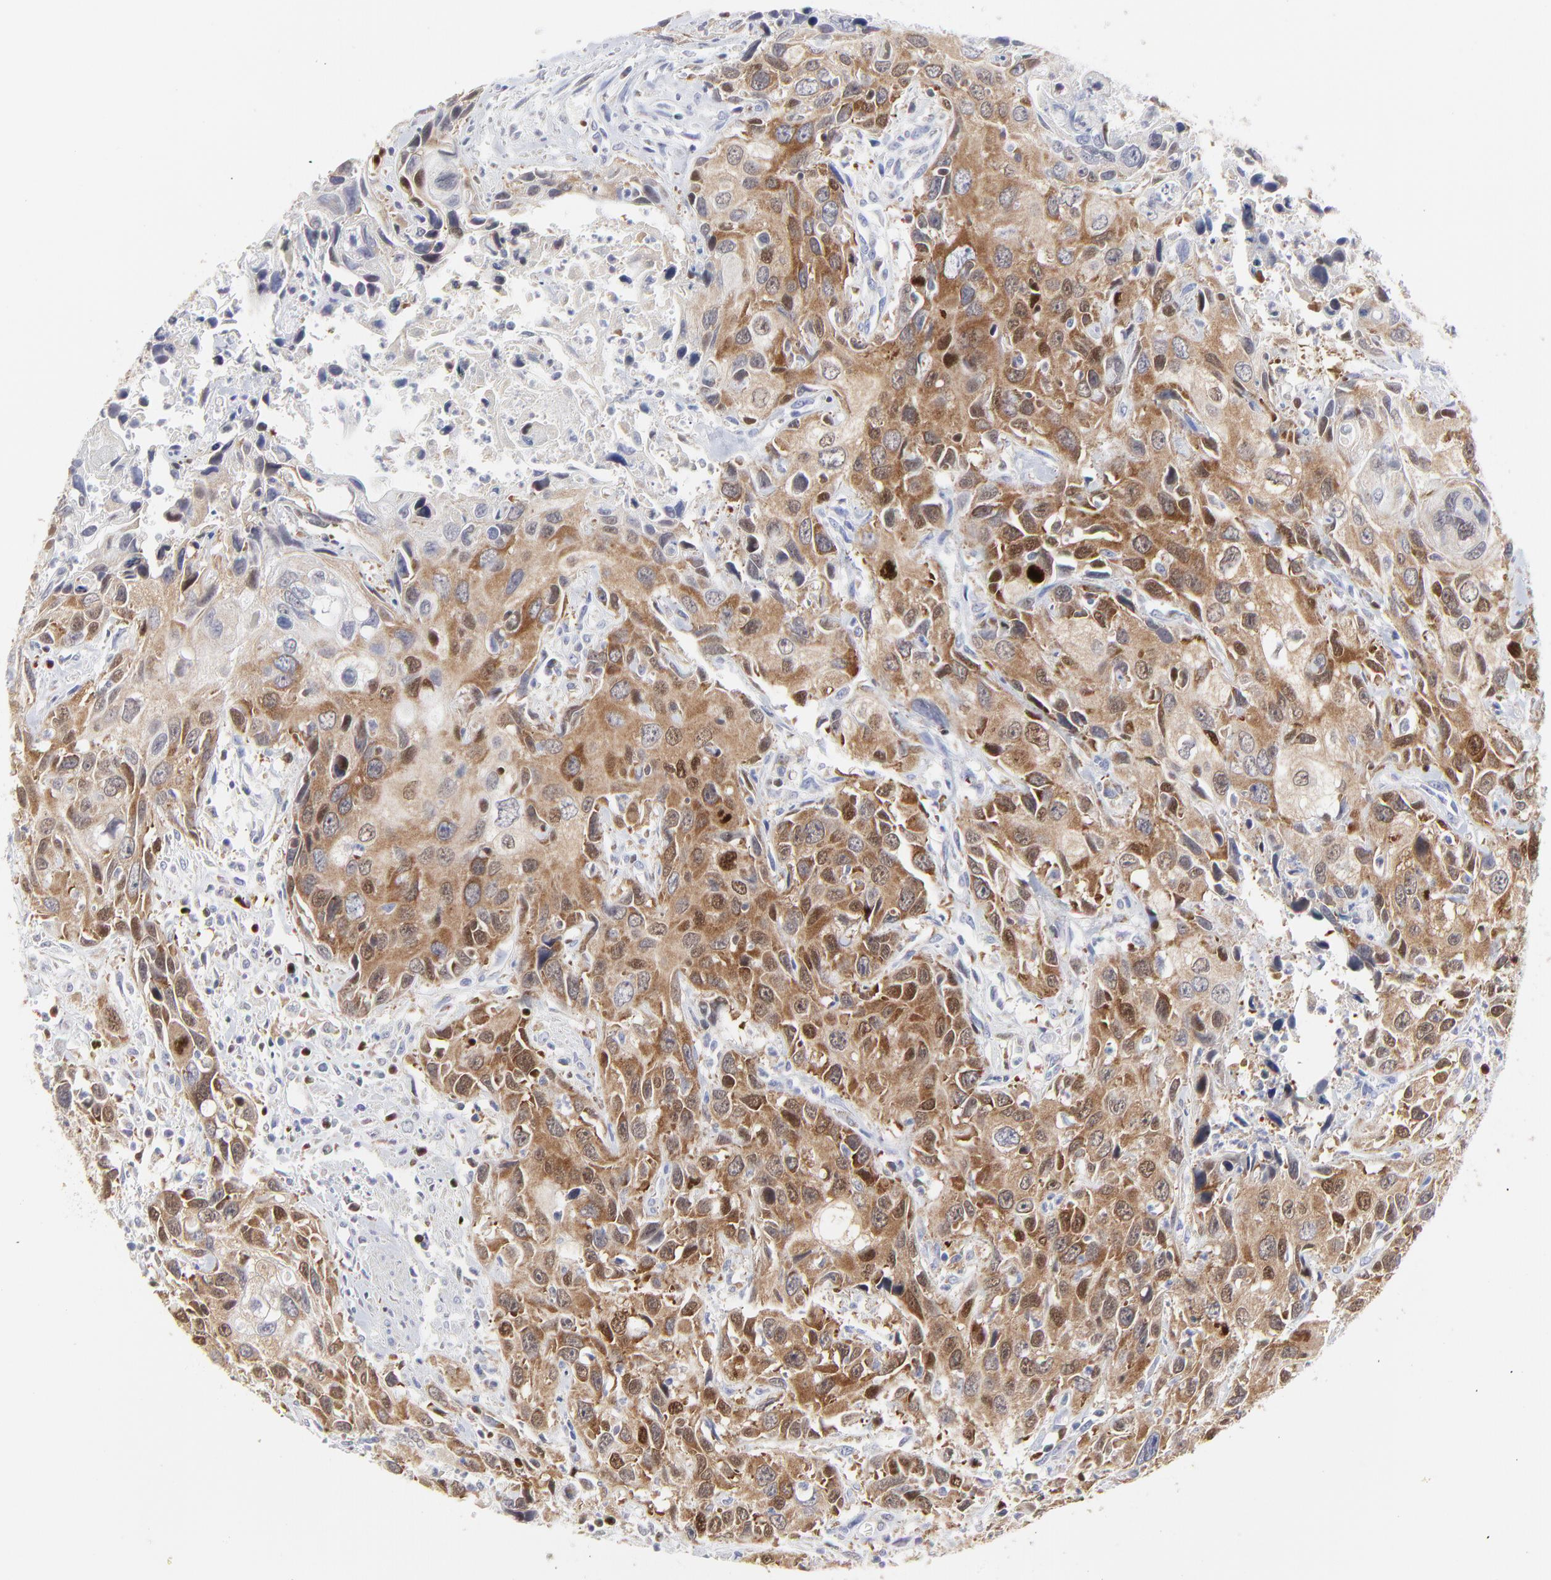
{"staining": {"intensity": "strong", "quantity": "25%-75%", "location": "cytoplasmic/membranous,nuclear"}, "tissue": "urothelial cancer", "cell_type": "Tumor cells", "image_type": "cancer", "snomed": [{"axis": "morphology", "description": "Urothelial carcinoma, High grade"}, {"axis": "topography", "description": "Urinary bladder"}], "caption": "Immunohistochemical staining of urothelial cancer exhibits high levels of strong cytoplasmic/membranous and nuclear staining in approximately 25%-75% of tumor cells. Nuclei are stained in blue.", "gene": "NCAPH", "patient": {"sex": "male", "age": 71}}